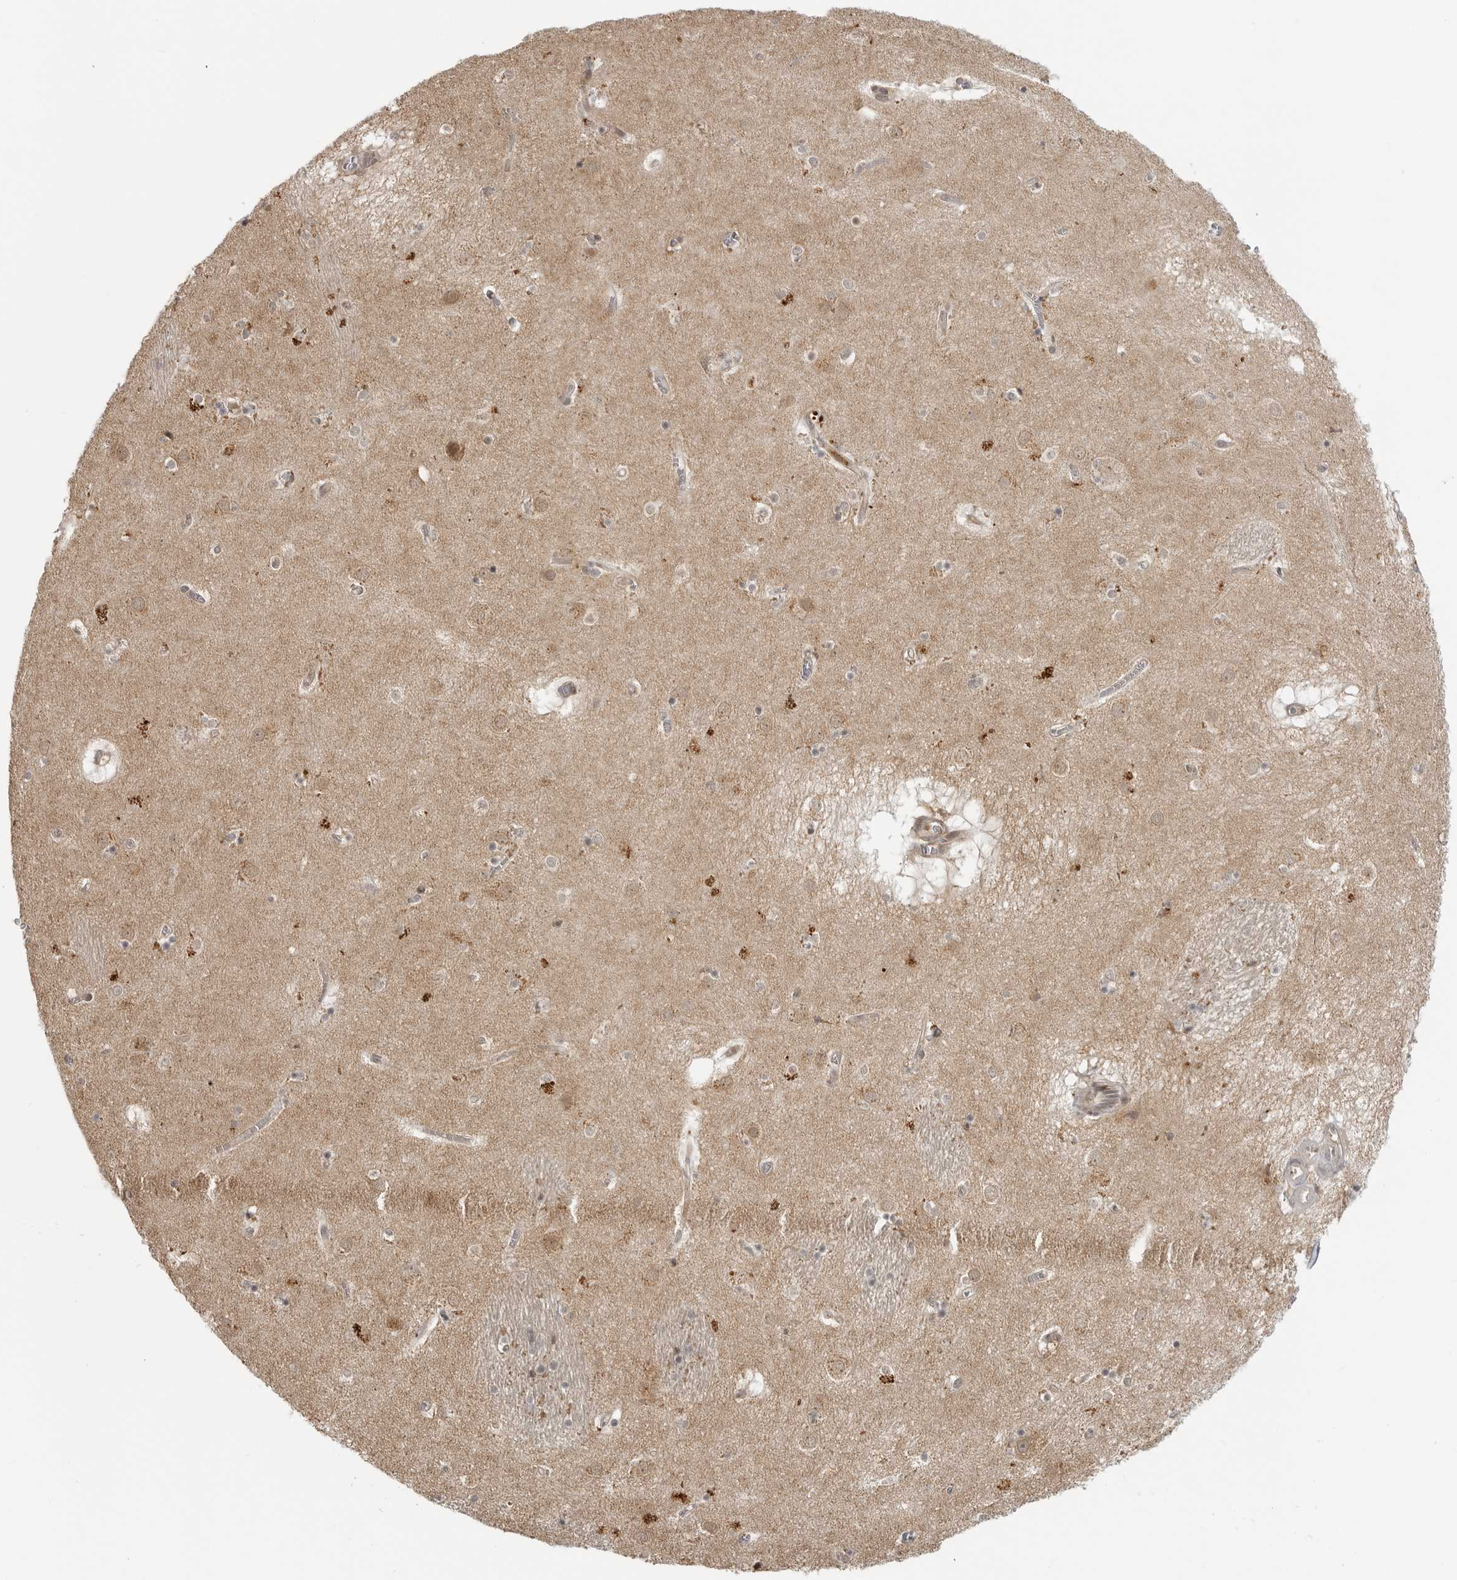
{"staining": {"intensity": "moderate", "quantity": "<25%", "location": "cytoplasmic/membranous"}, "tissue": "caudate", "cell_type": "Glial cells", "image_type": "normal", "snomed": [{"axis": "morphology", "description": "Normal tissue, NOS"}, {"axis": "topography", "description": "Lateral ventricle wall"}], "caption": "IHC staining of unremarkable caudate, which exhibits low levels of moderate cytoplasmic/membranous positivity in about <25% of glial cells indicating moderate cytoplasmic/membranous protein staining. The staining was performed using DAB (brown) for protein detection and nuclei were counterstained in hematoxylin (blue).", "gene": "COPA", "patient": {"sex": "male", "age": 70}}